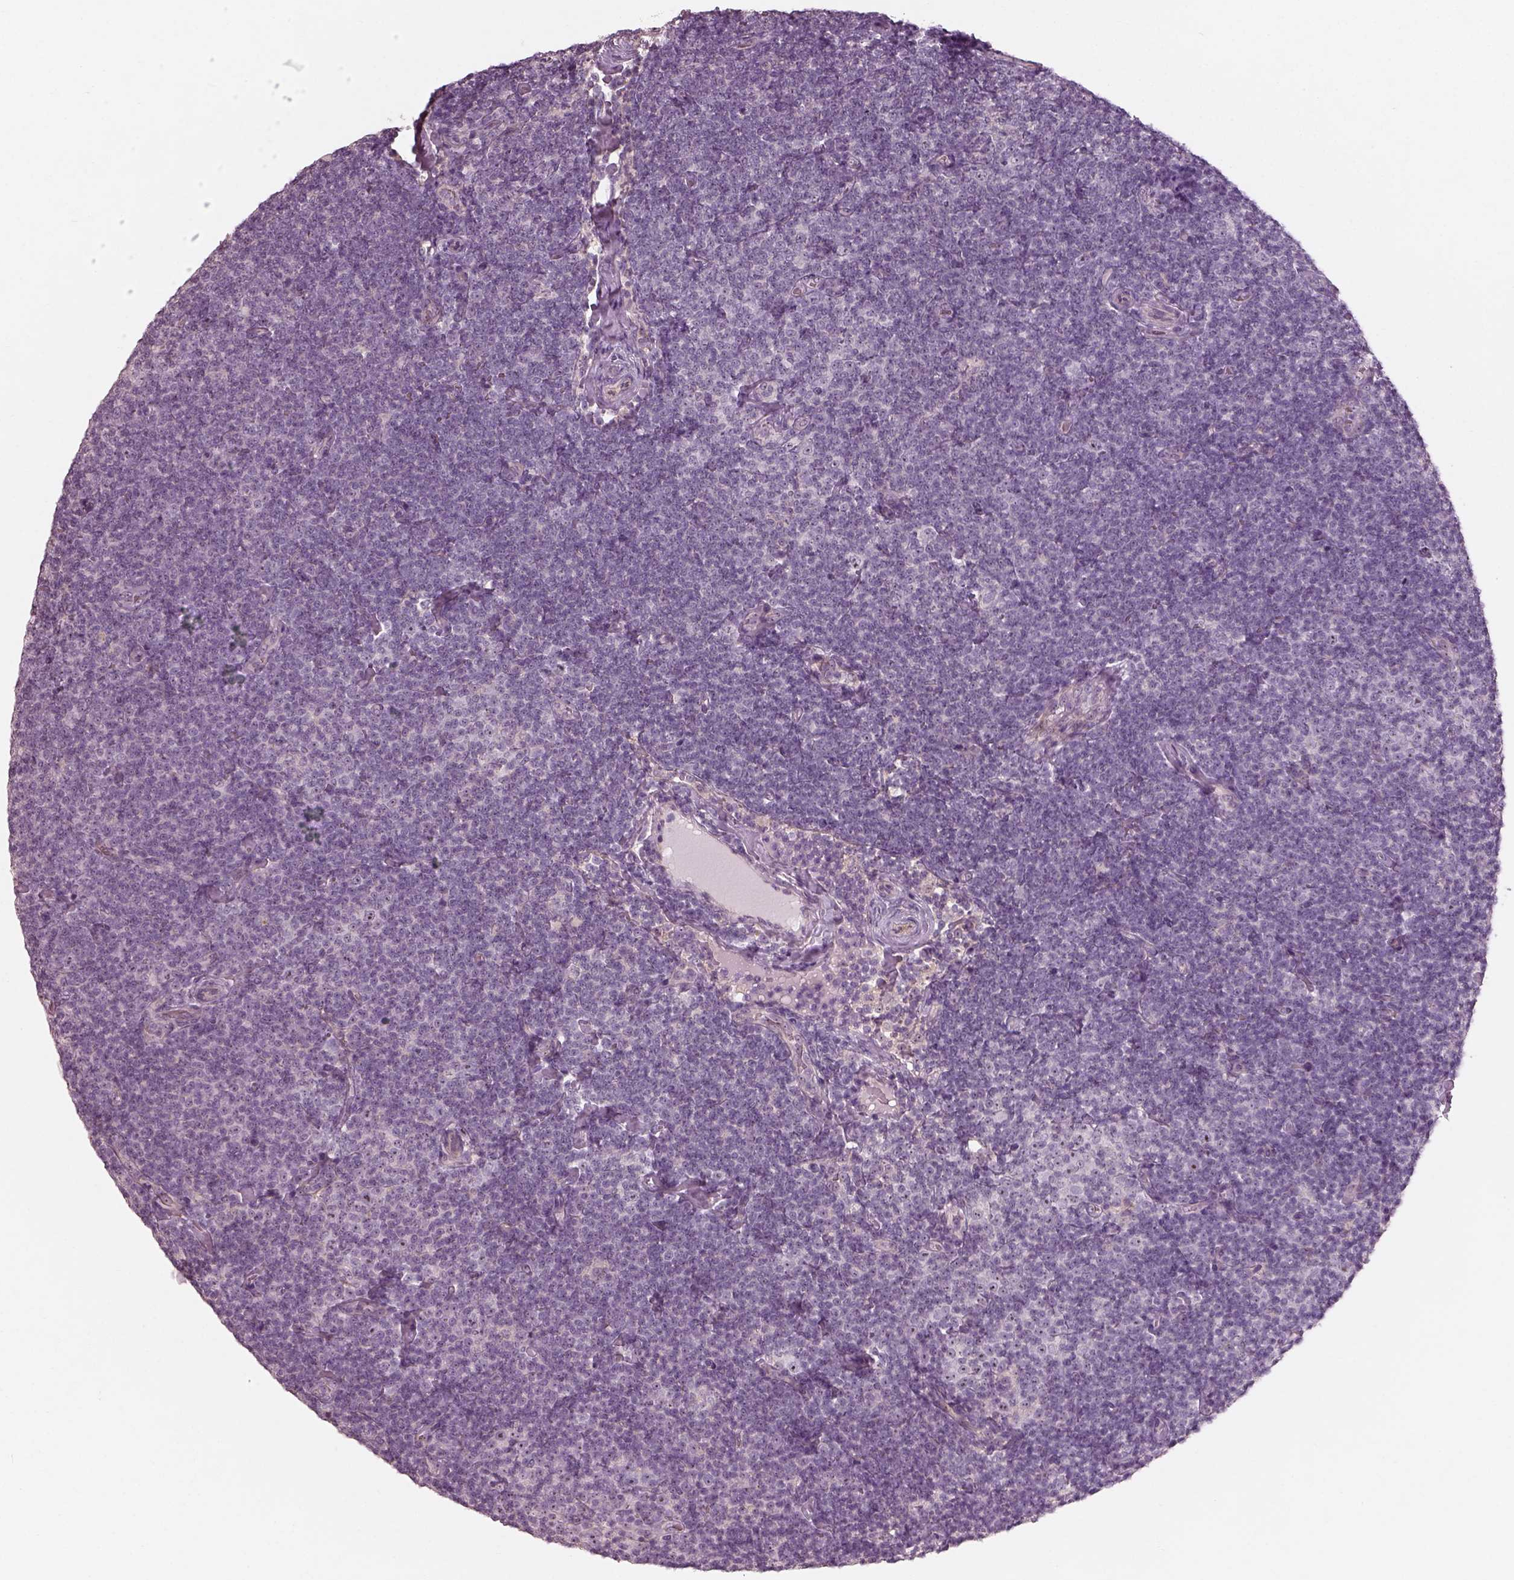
{"staining": {"intensity": "negative", "quantity": "none", "location": "none"}, "tissue": "lymphoma", "cell_type": "Tumor cells", "image_type": "cancer", "snomed": [{"axis": "morphology", "description": "Malignant lymphoma, non-Hodgkin's type, Low grade"}, {"axis": "topography", "description": "Lymph node"}], "caption": "High power microscopy micrograph of an immunohistochemistry (IHC) histopathology image of low-grade malignant lymphoma, non-Hodgkin's type, revealing no significant positivity in tumor cells.", "gene": "CDS1", "patient": {"sex": "male", "age": 81}}